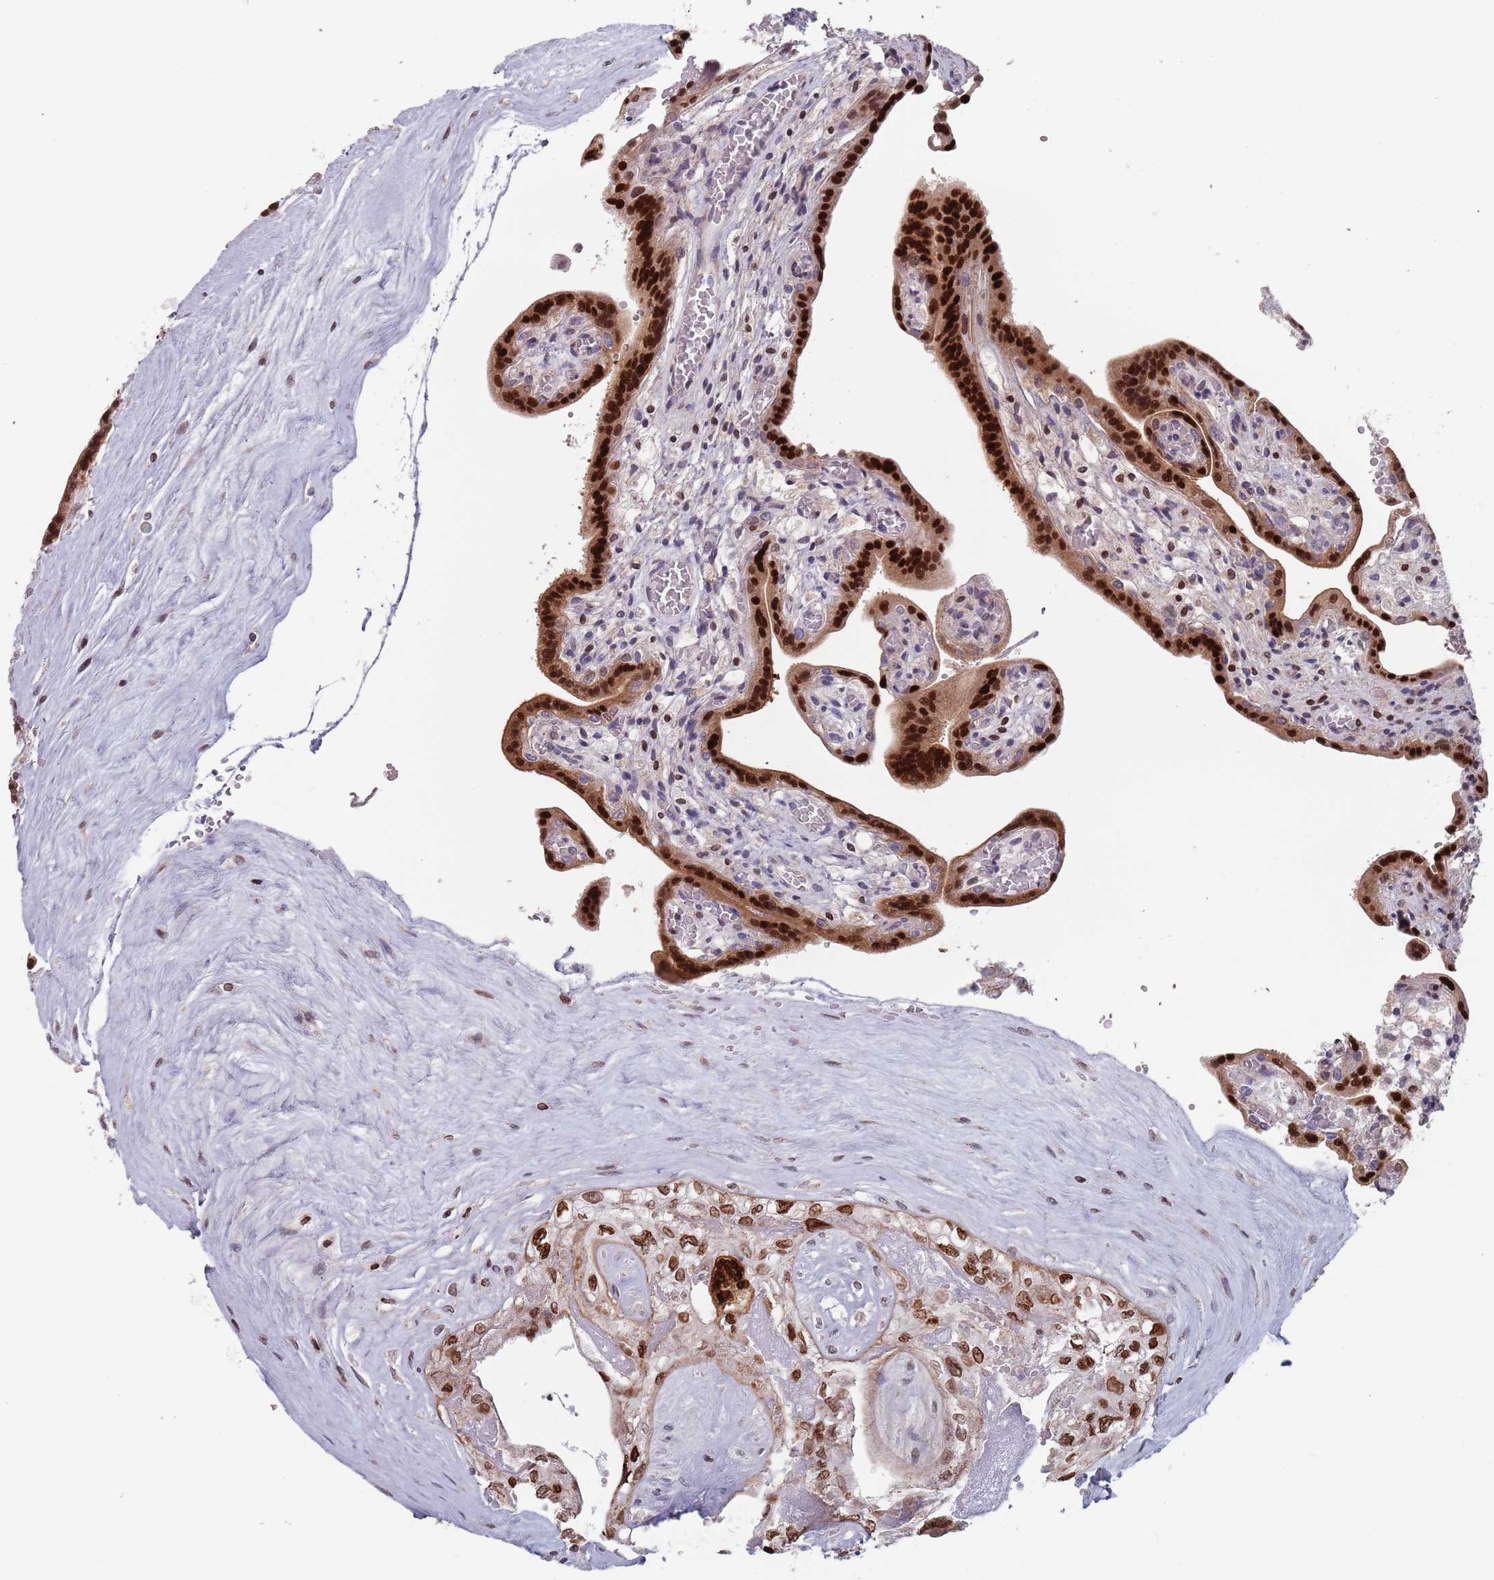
{"staining": {"intensity": "strong", "quantity": ">75%", "location": "nuclear"}, "tissue": "placenta", "cell_type": "Trophoblastic cells", "image_type": "normal", "snomed": [{"axis": "morphology", "description": "Normal tissue, NOS"}, {"axis": "topography", "description": "Placenta"}], "caption": "An IHC photomicrograph of unremarkable tissue is shown. Protein staining in brown highlights strong nuclear positivity in placenta within trophoblastic cells. (Brightfield microscopy of DAB IHC at high magnification).", "gene": "MFSD12", "patient": {"sex": "female", "age": 37}}